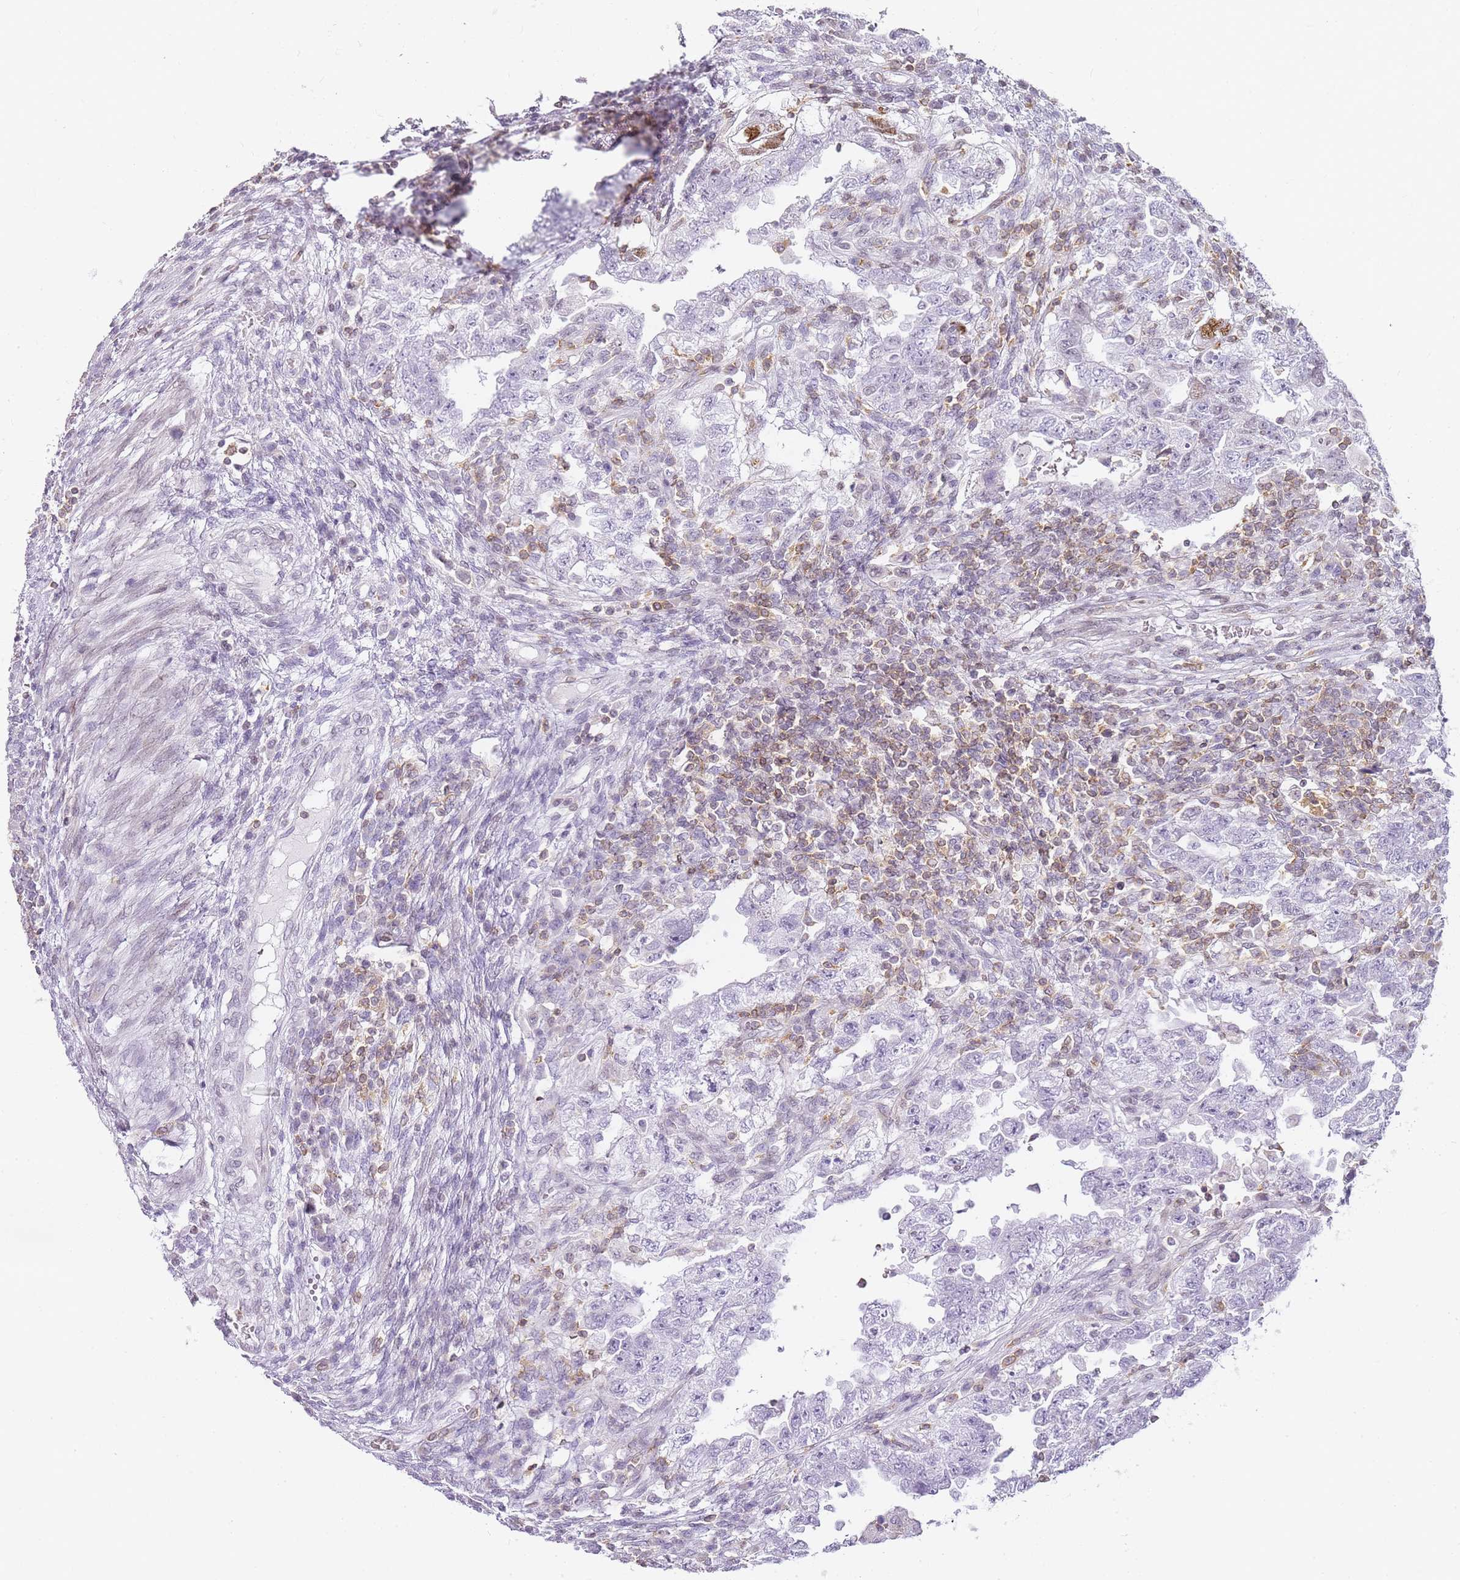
{"staining": {"intensity": "negative", "quantity": "none", "location": "none"}, "tissue": "testis cancer", "cell_type": "Tumor cells", "image_type": "cancer", "snomed": [{"axis": "morphology", "description": "Carcinoma, Embryonal, NOS"}, {"axis": "topography", "description": "Testis"}], "caption": "Protein analysis of testis cancer shows no significant expression in tumor cells.", "gene": "JAKMIP1", "patient": {"sex": "male", "age": 26}}